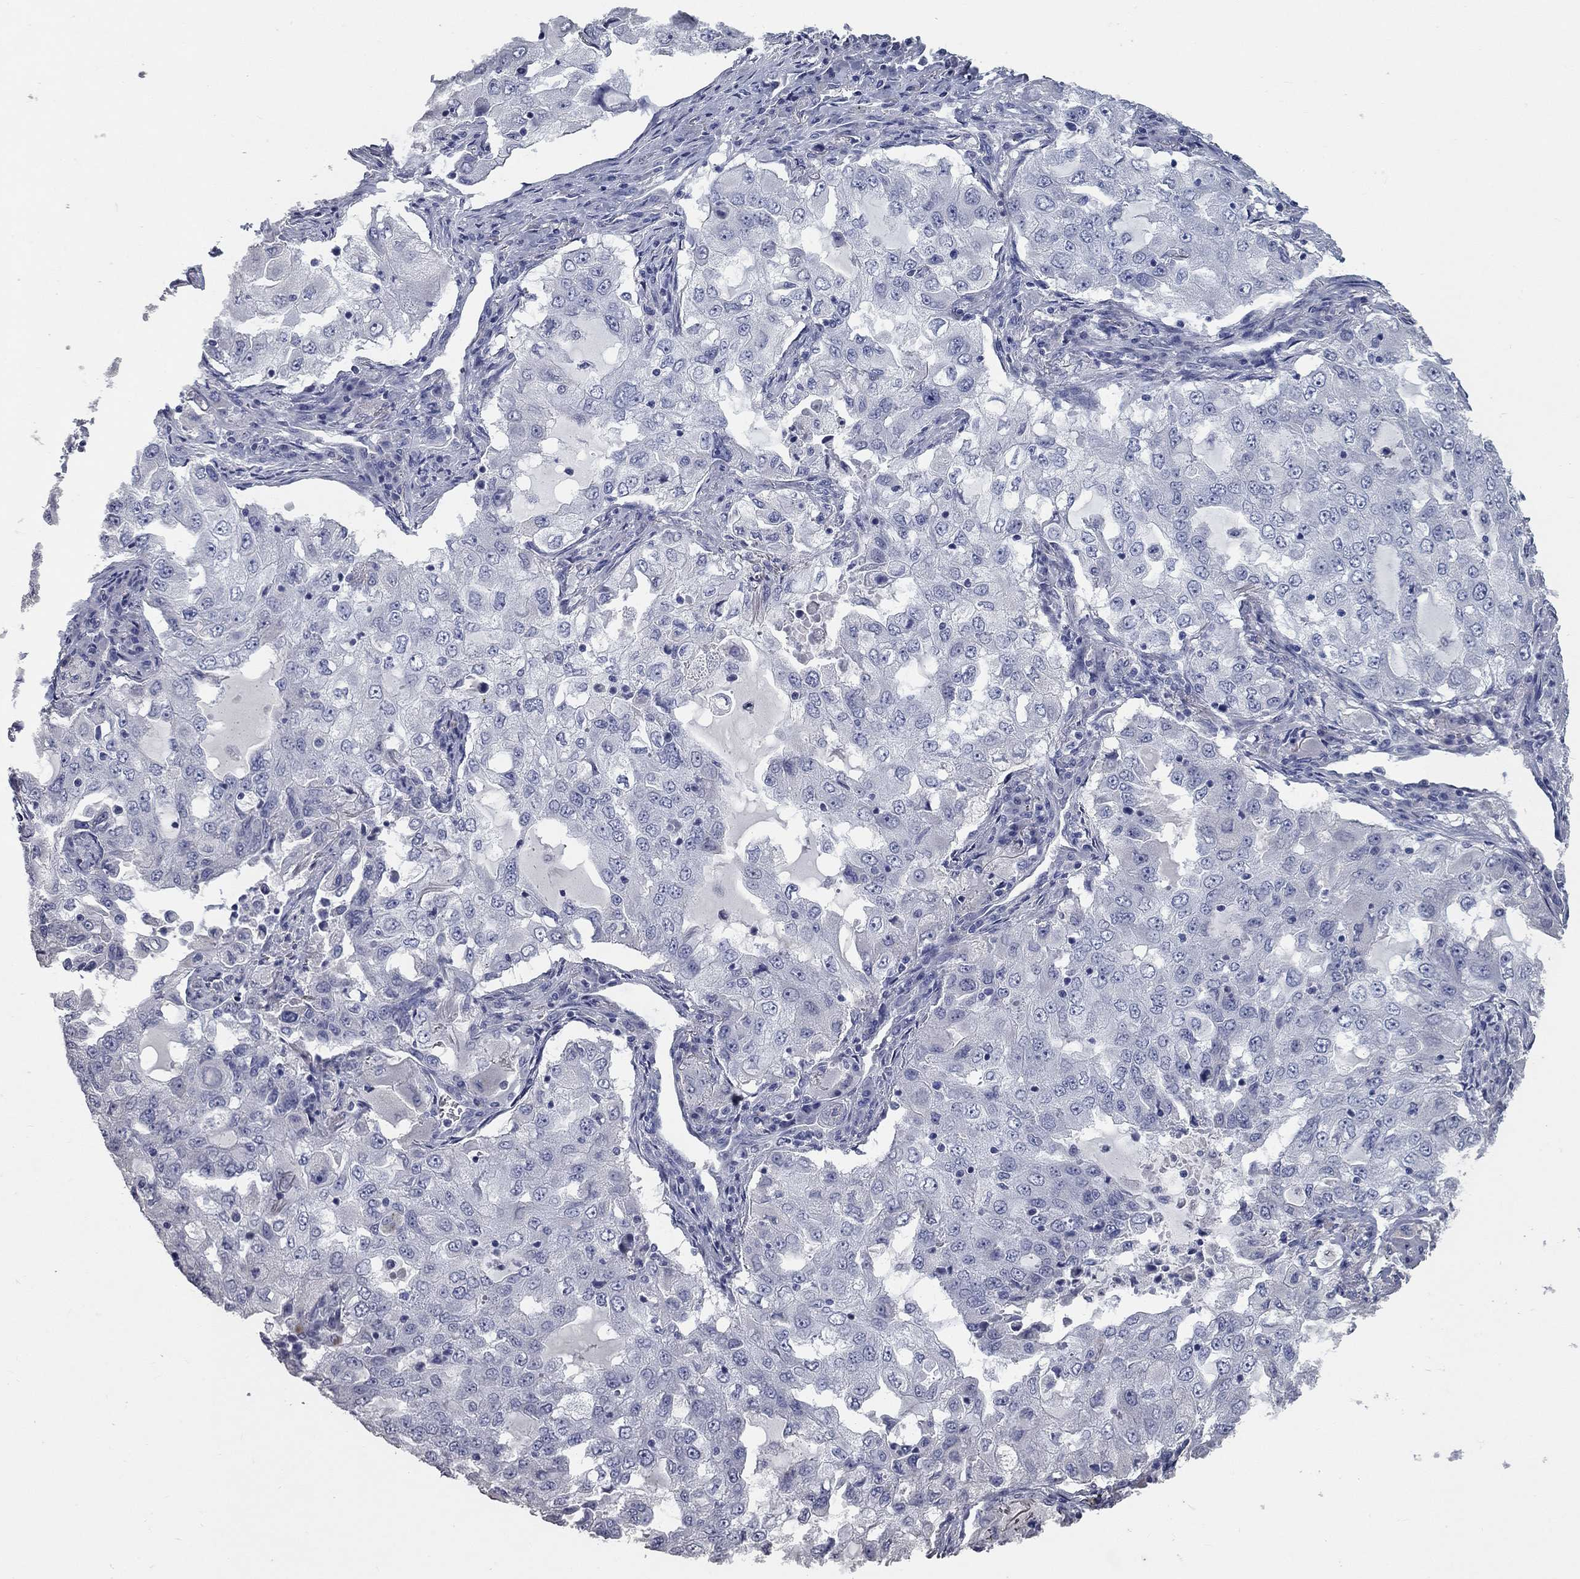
{"staining": {"intensity": "negative", "quantity": "none", "location": "none"}, "tissue": "lung cancer", "cell_type": "Tumor cells", "image_type": "cancer", "snomed": [{"axis": "morphology", "description": "Adenocarcinoma, NOS"}, {"axis": "topography", "description": "Lung"}], "caption": "Tumor cells show no significant expression in lung adenocarcinoma.", "gene": "SYT12", "patient": {"sex": "female", "age": 61}}